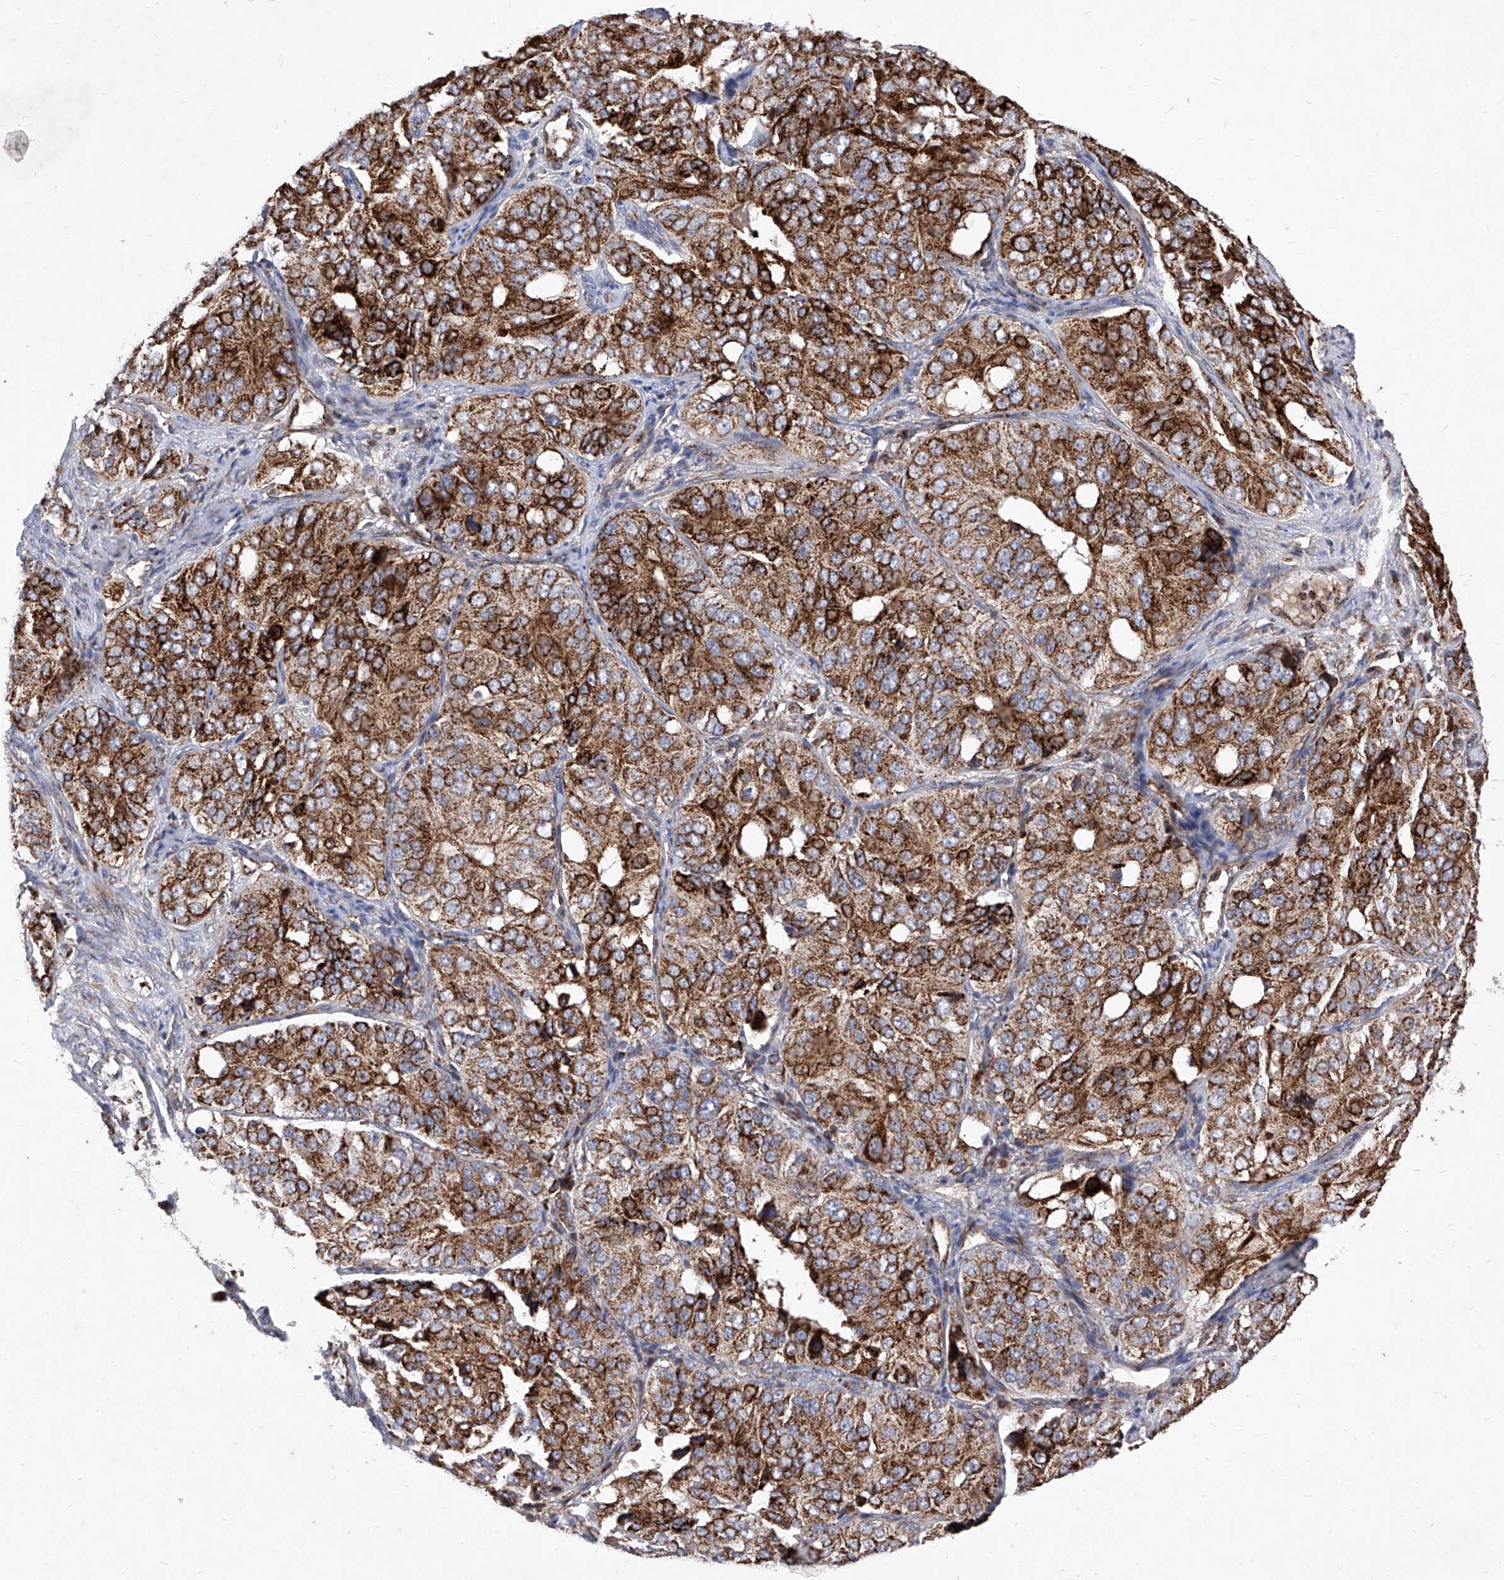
{"staining": {"intensity": "strong", "quantity": ">75%", "location": "cytoplasmic/membranous"}, "tissue": "ovarian cancer", "cell_type": "Tumor cells", "image_type": "cancer", "snomed": [{"axis": "morphology", "description": "Carcinoma, endometroid"}, {"axis": "topography", "description": "Ovary"}], "caption": "Tumor cells demonstrate high levels of strong cytoplasmic/membranous staining in approximately >75% of cells in human ovarian cancer. The staining was performed using DAB, with brown indicating positive protein expression. Nuclei are stained blue with hematoxylin.", "gene": "SEMA6A", "patient": {"sex": "female", "age": 51}}